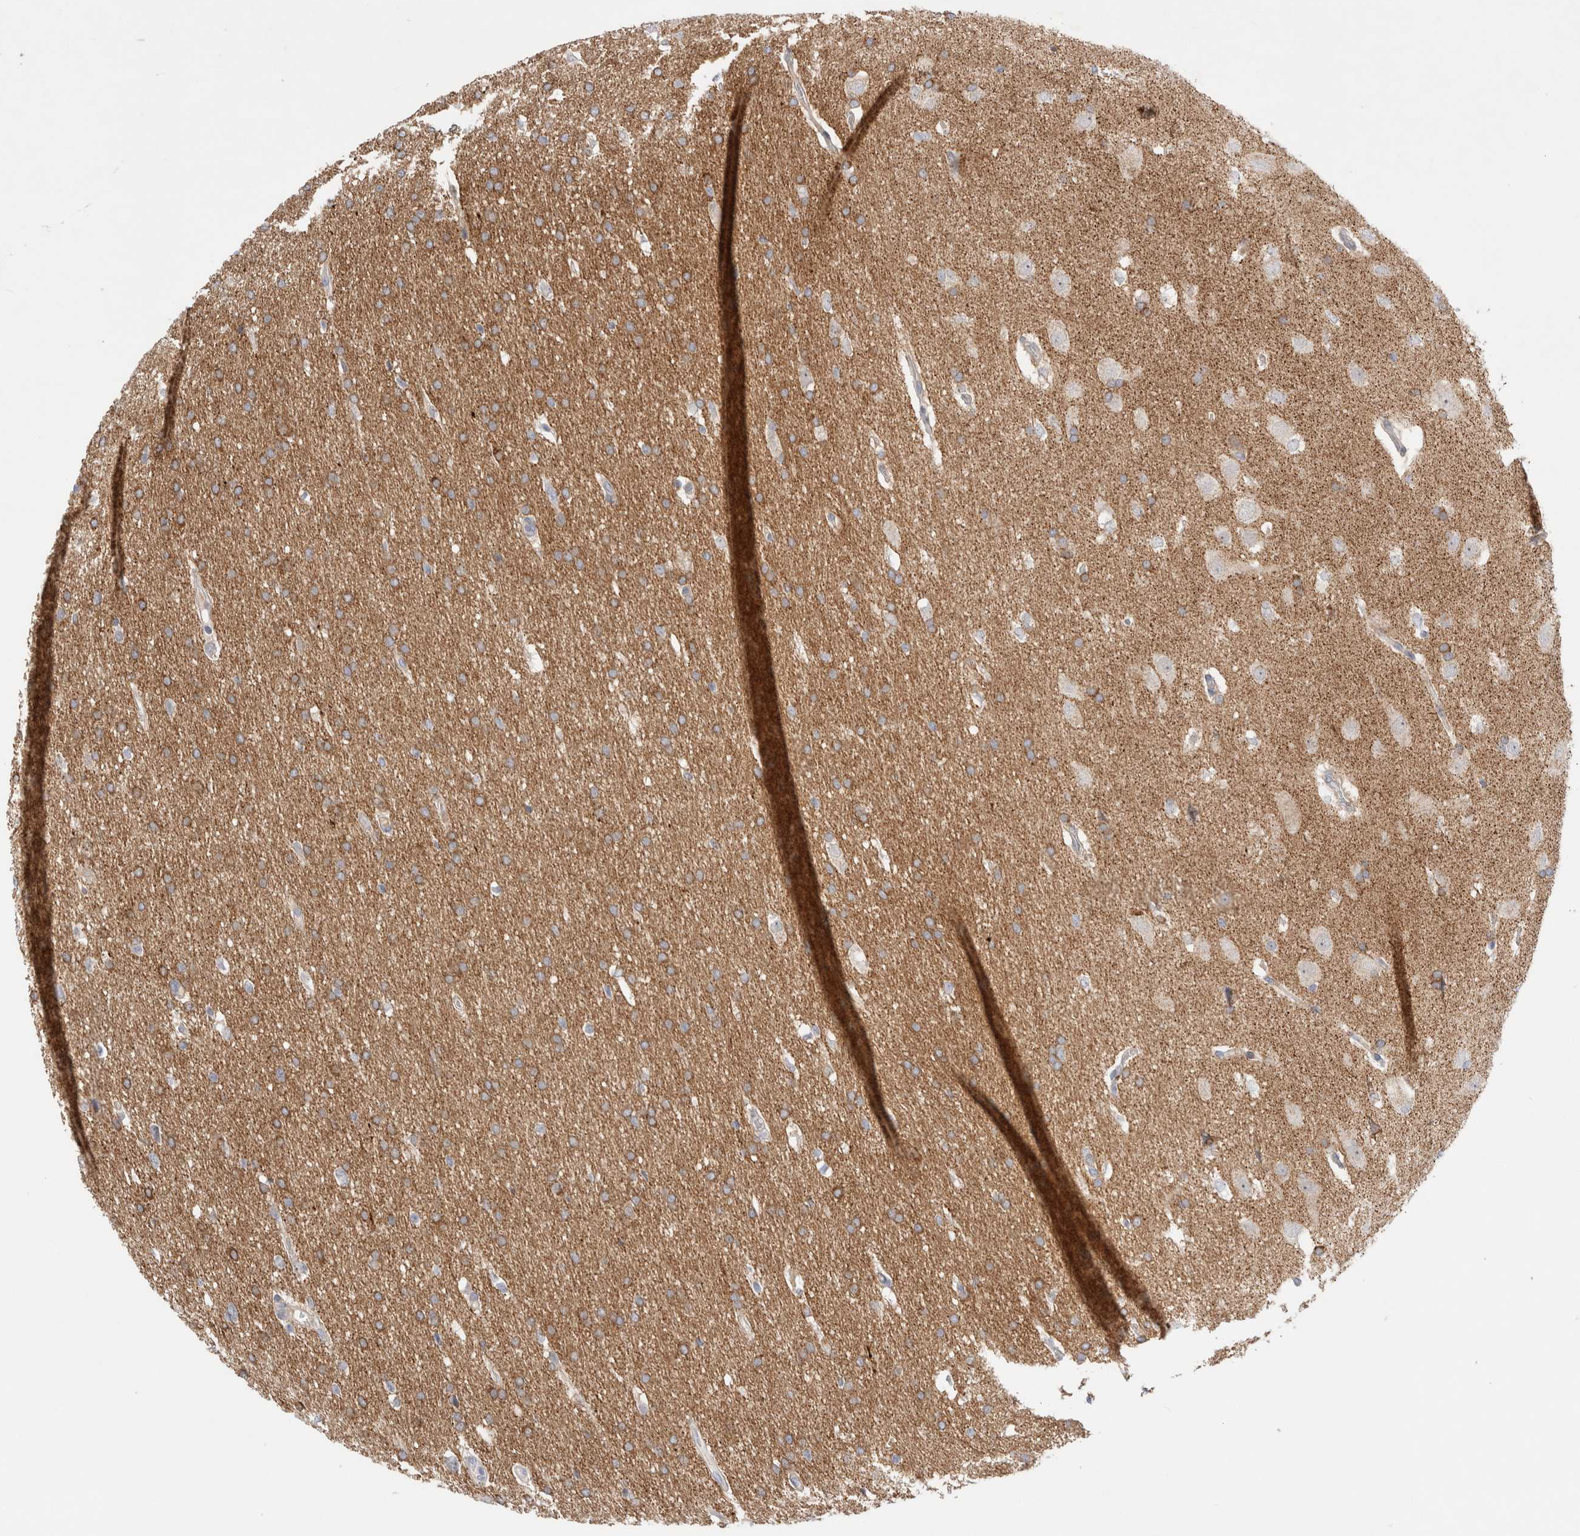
{"staining": {"intensity": "moderate", "quantity": ">75%", "location": "cytoplasmic/membranous"}, "tissue": "glioma", "cell_type": "Tumor cells", "image_type": "cancer", "snomed": [{"axis": "morphology", "description": "Glioma, malignant, Low grade"}, {"axis": "topography", "description": "Brain"}], "caption": "Malignant low-grade glioma stained for a protein (brown) shows moderate cytoplasmic/membranous positive positivity in about >75% of tumor cells.", "gene": "CHADL", "patient": {"sex": "female", "age": 37}}